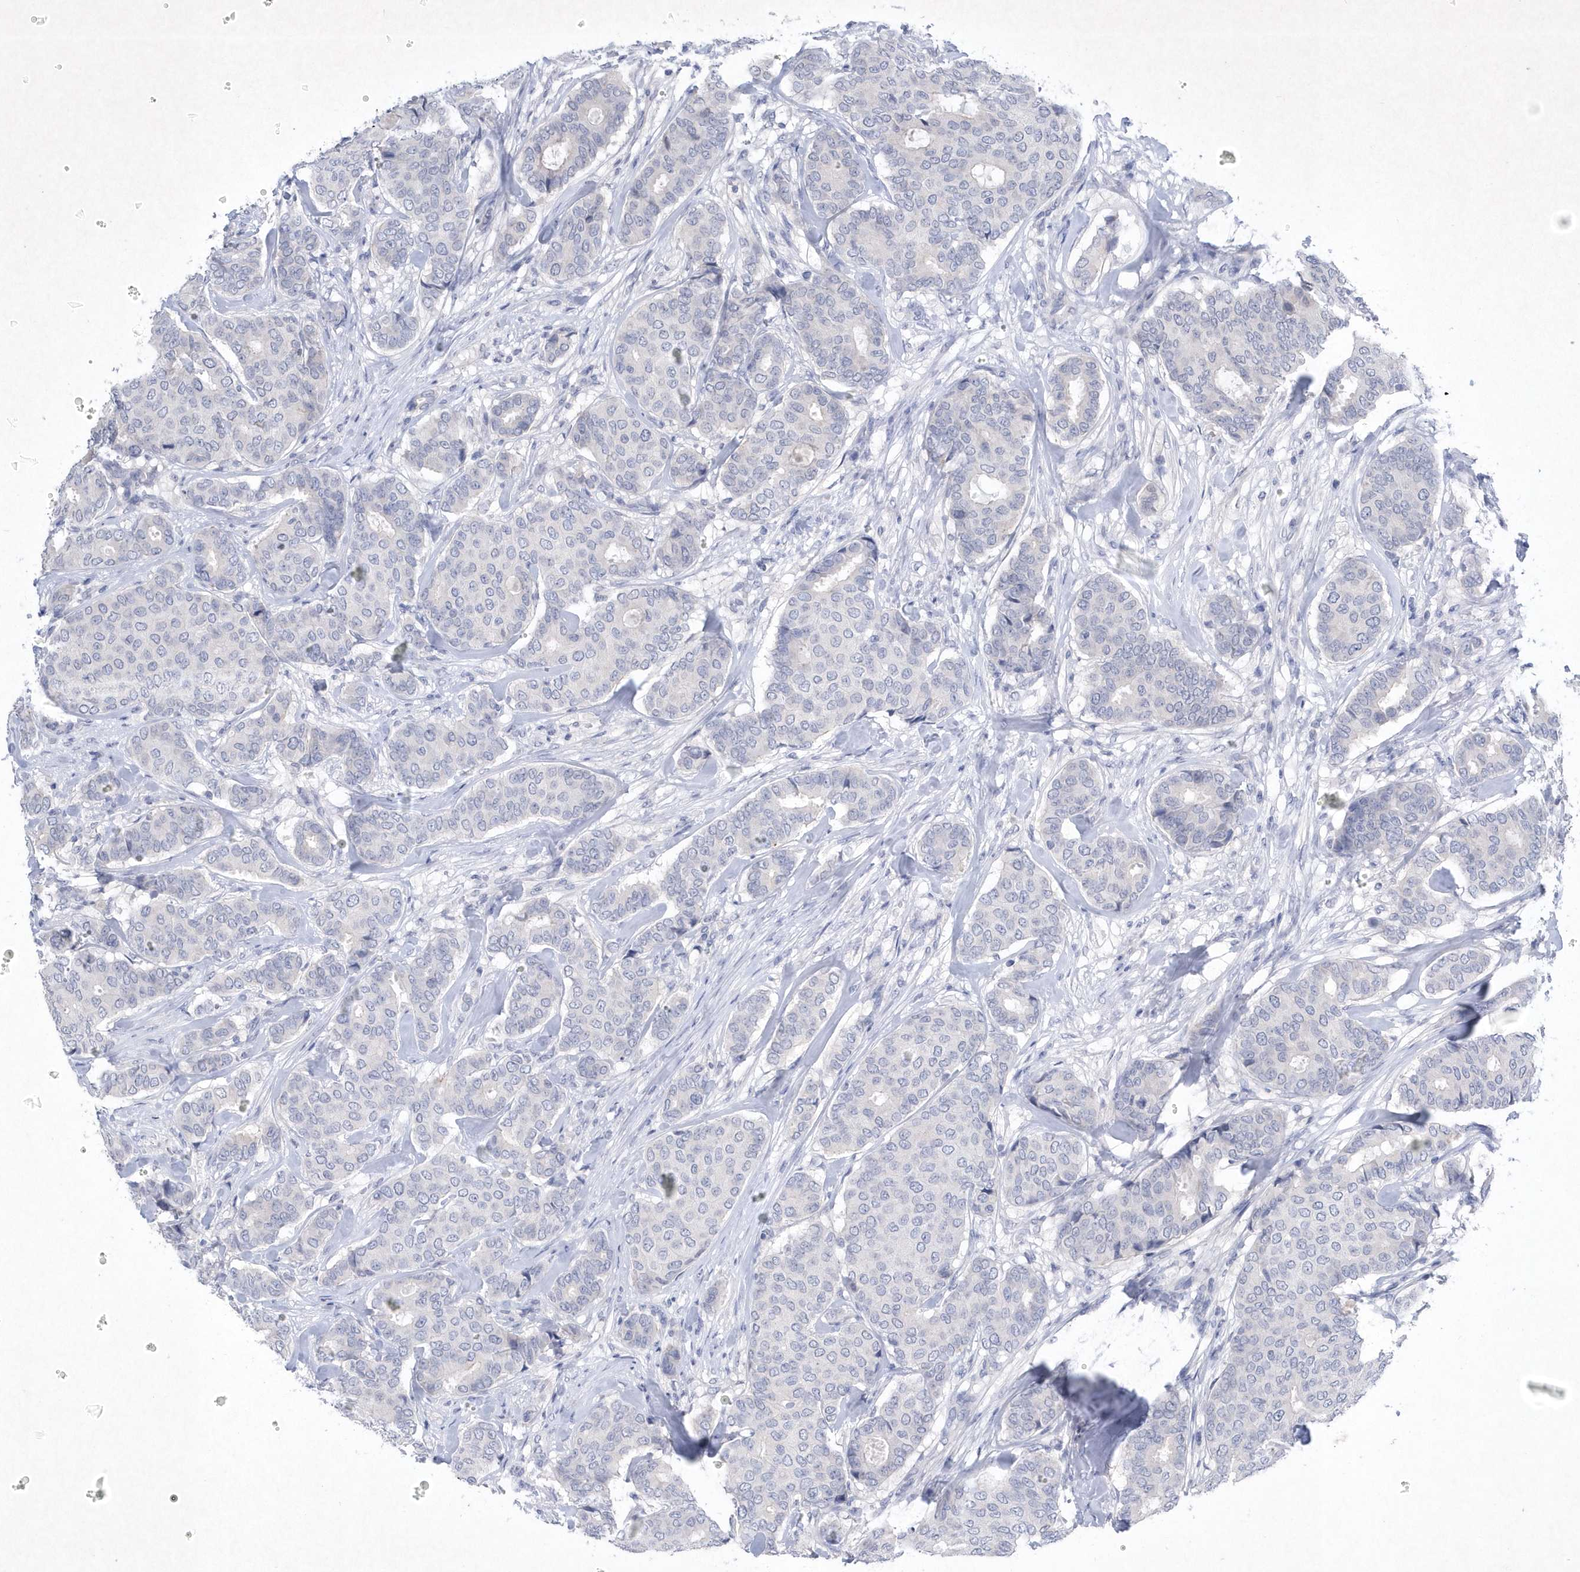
{"staining": {"intensity": "negative", "quantity": "none", "location": "none"}, "tissue": "breast cancer", "cell_type": "Tumor cells", "image_type": "cancer", "snomed": [{"axis": "morphology", "description": "Duct carcinoma"}, {"axis": "topography", "description": "Breast"}], "caption": "Histopathology image shows no protein expression in tumor cells of breast cancer tissue.", "gene": "BHLHA15", "patient": {"sex": "female", "age": 75}}